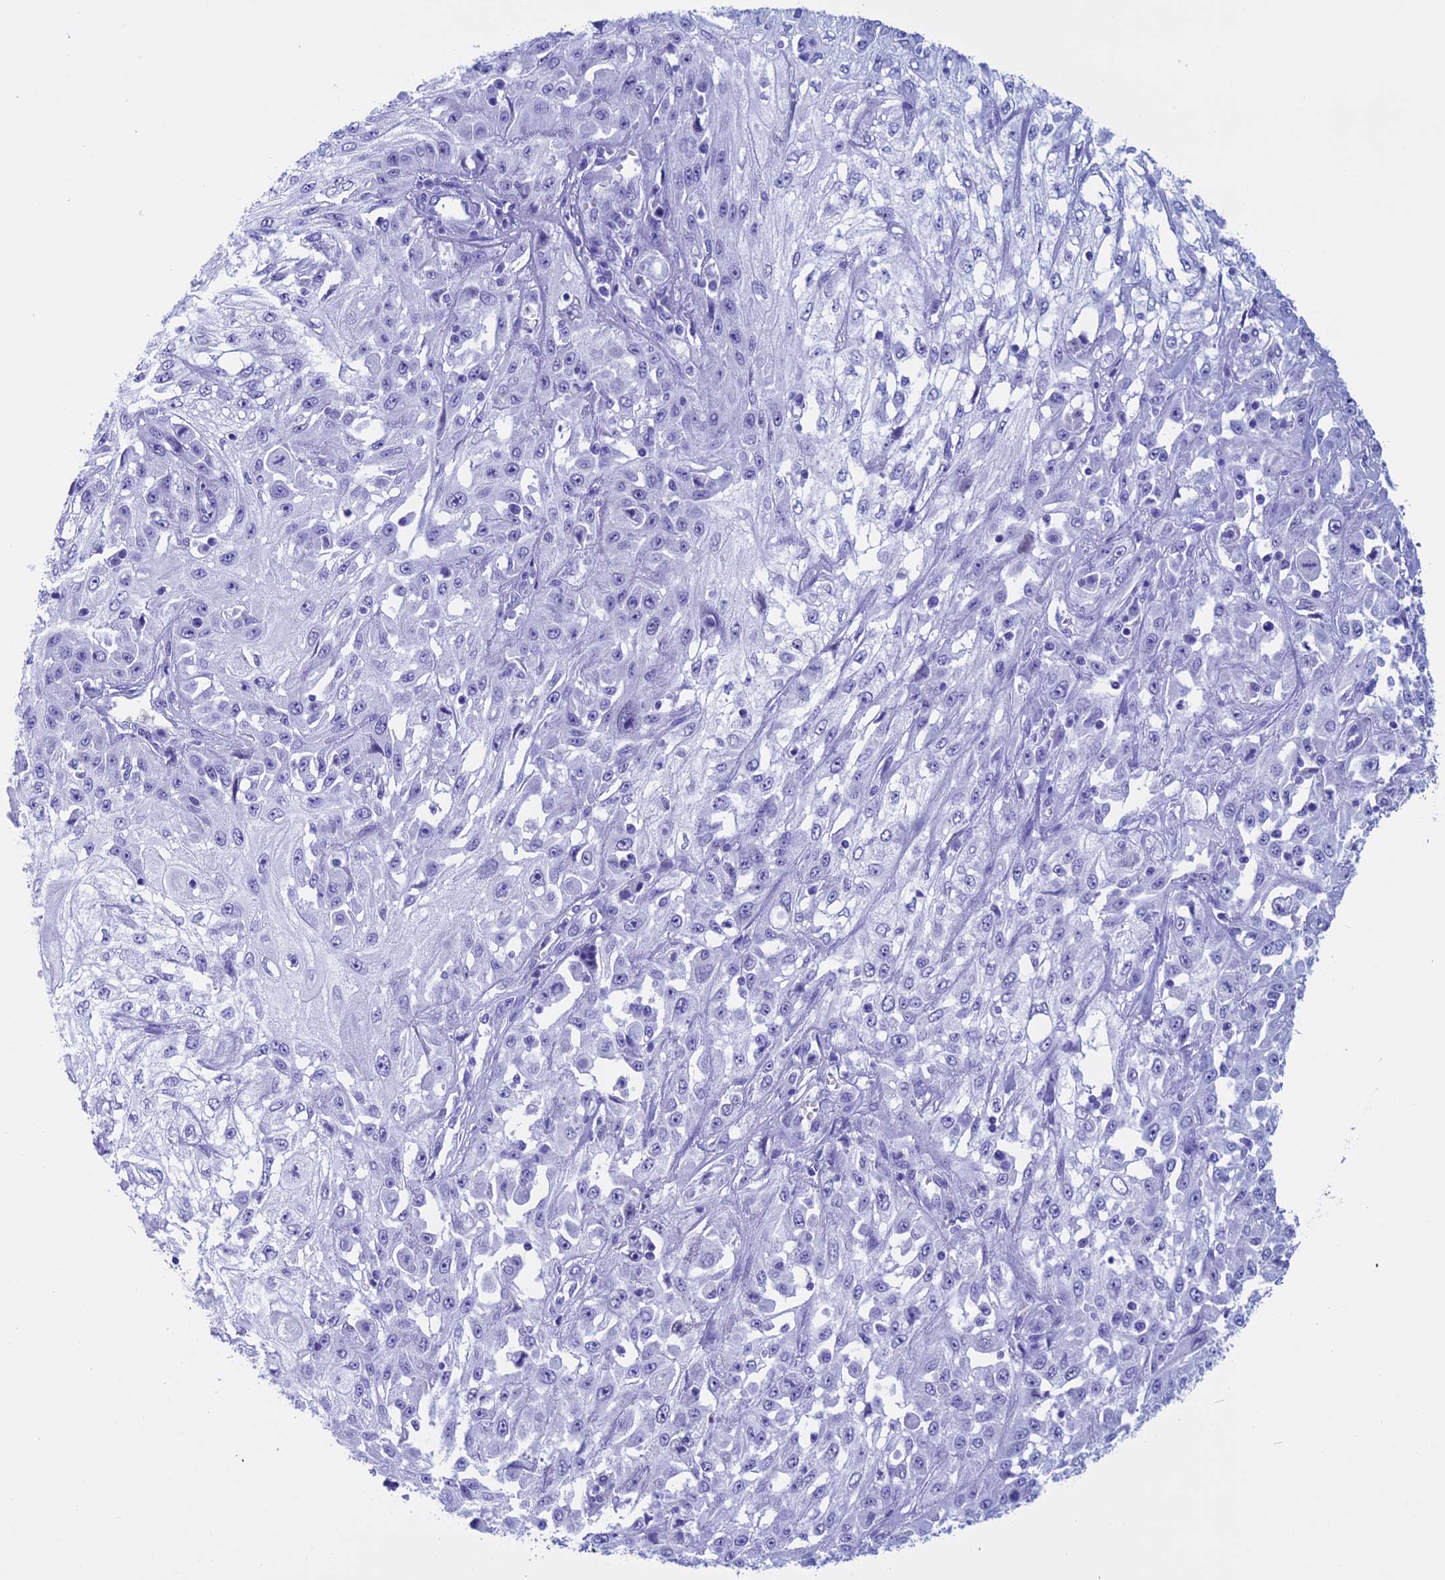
{"staining": {"intensity": "negative", "quantity": "none", "location": "none"}, "tissue": "skin cancer", "cell_type": "Tumor cells", "image_type": "cancer", "snomed": [{"axis": "morphology", "description": "Squamous cell carcinoma, NOS"}, {"axis": "morphology", "description": "Squamous cell carcinoma, metastatic, NOS"}, {"axis": "topography", "description": "Skin"}, {"axis": "topography", "description": "Lymph node"}], "caption": "IHC of human skin squamous cell carcinoma shows no staining in tumor cells.", "gene": "FAM169A", "patient": {"sex": "male", "age": 75}}